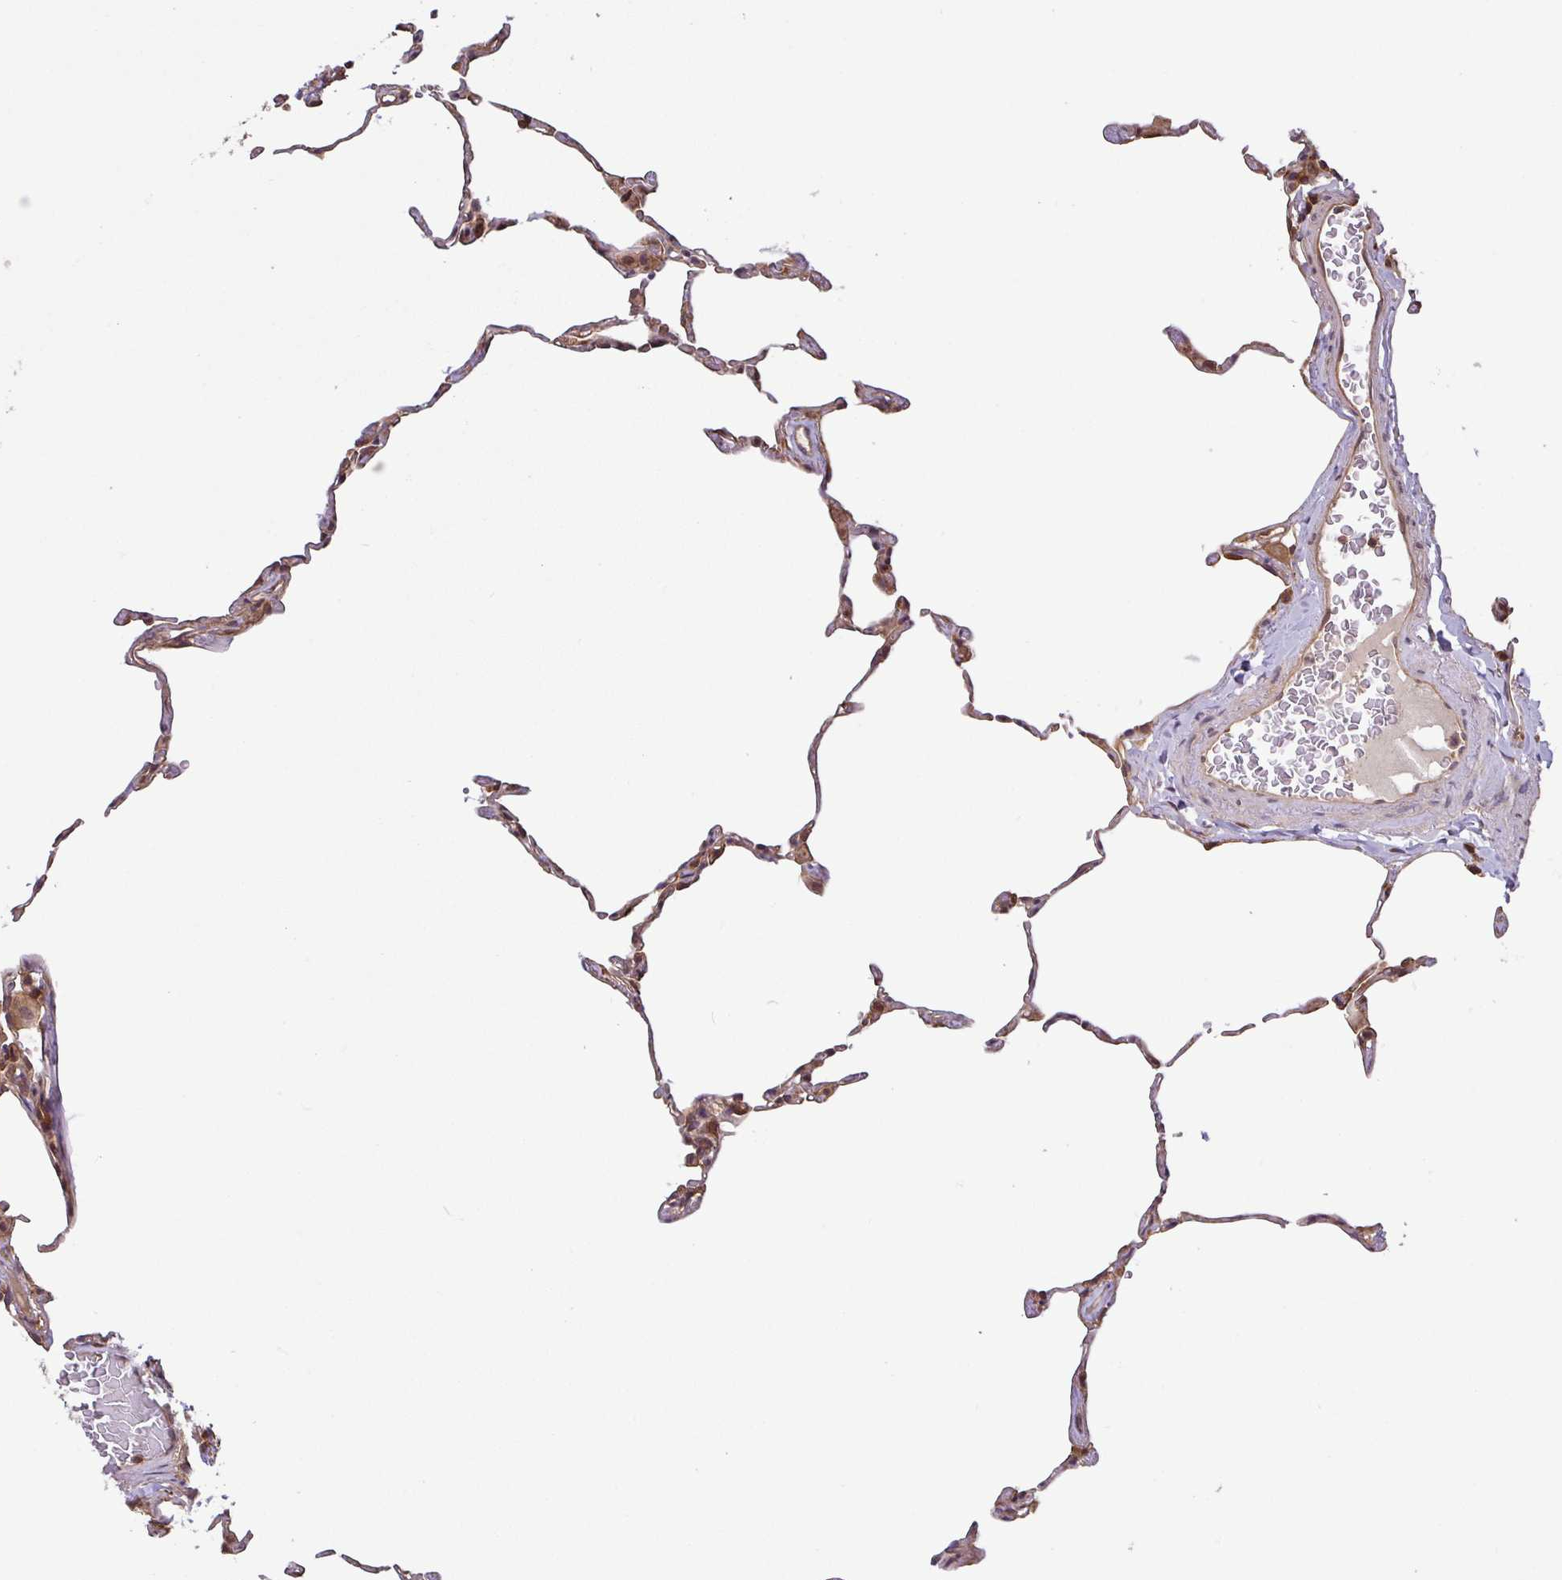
{"staining": {"intensity": "moderate", "quantity": "25%-75%", "location": "cytoplasmic/membranous,nuclear"}, "tissue": "lung", "cell_type": "Alveolar cells", "image_type": "normal", "snomed": [{"axis": "morphology", "description": "Normal tissue, NOS"}, {"axis": "topography", "description": "Lung"}], "caption": "Normal lung reveals moderate cytoplasmic/membranous,nuclear staining in about 25%-75% of alveolar cells.", "gene": "SHB", "patient": {"sex": "female", "age": 57}}